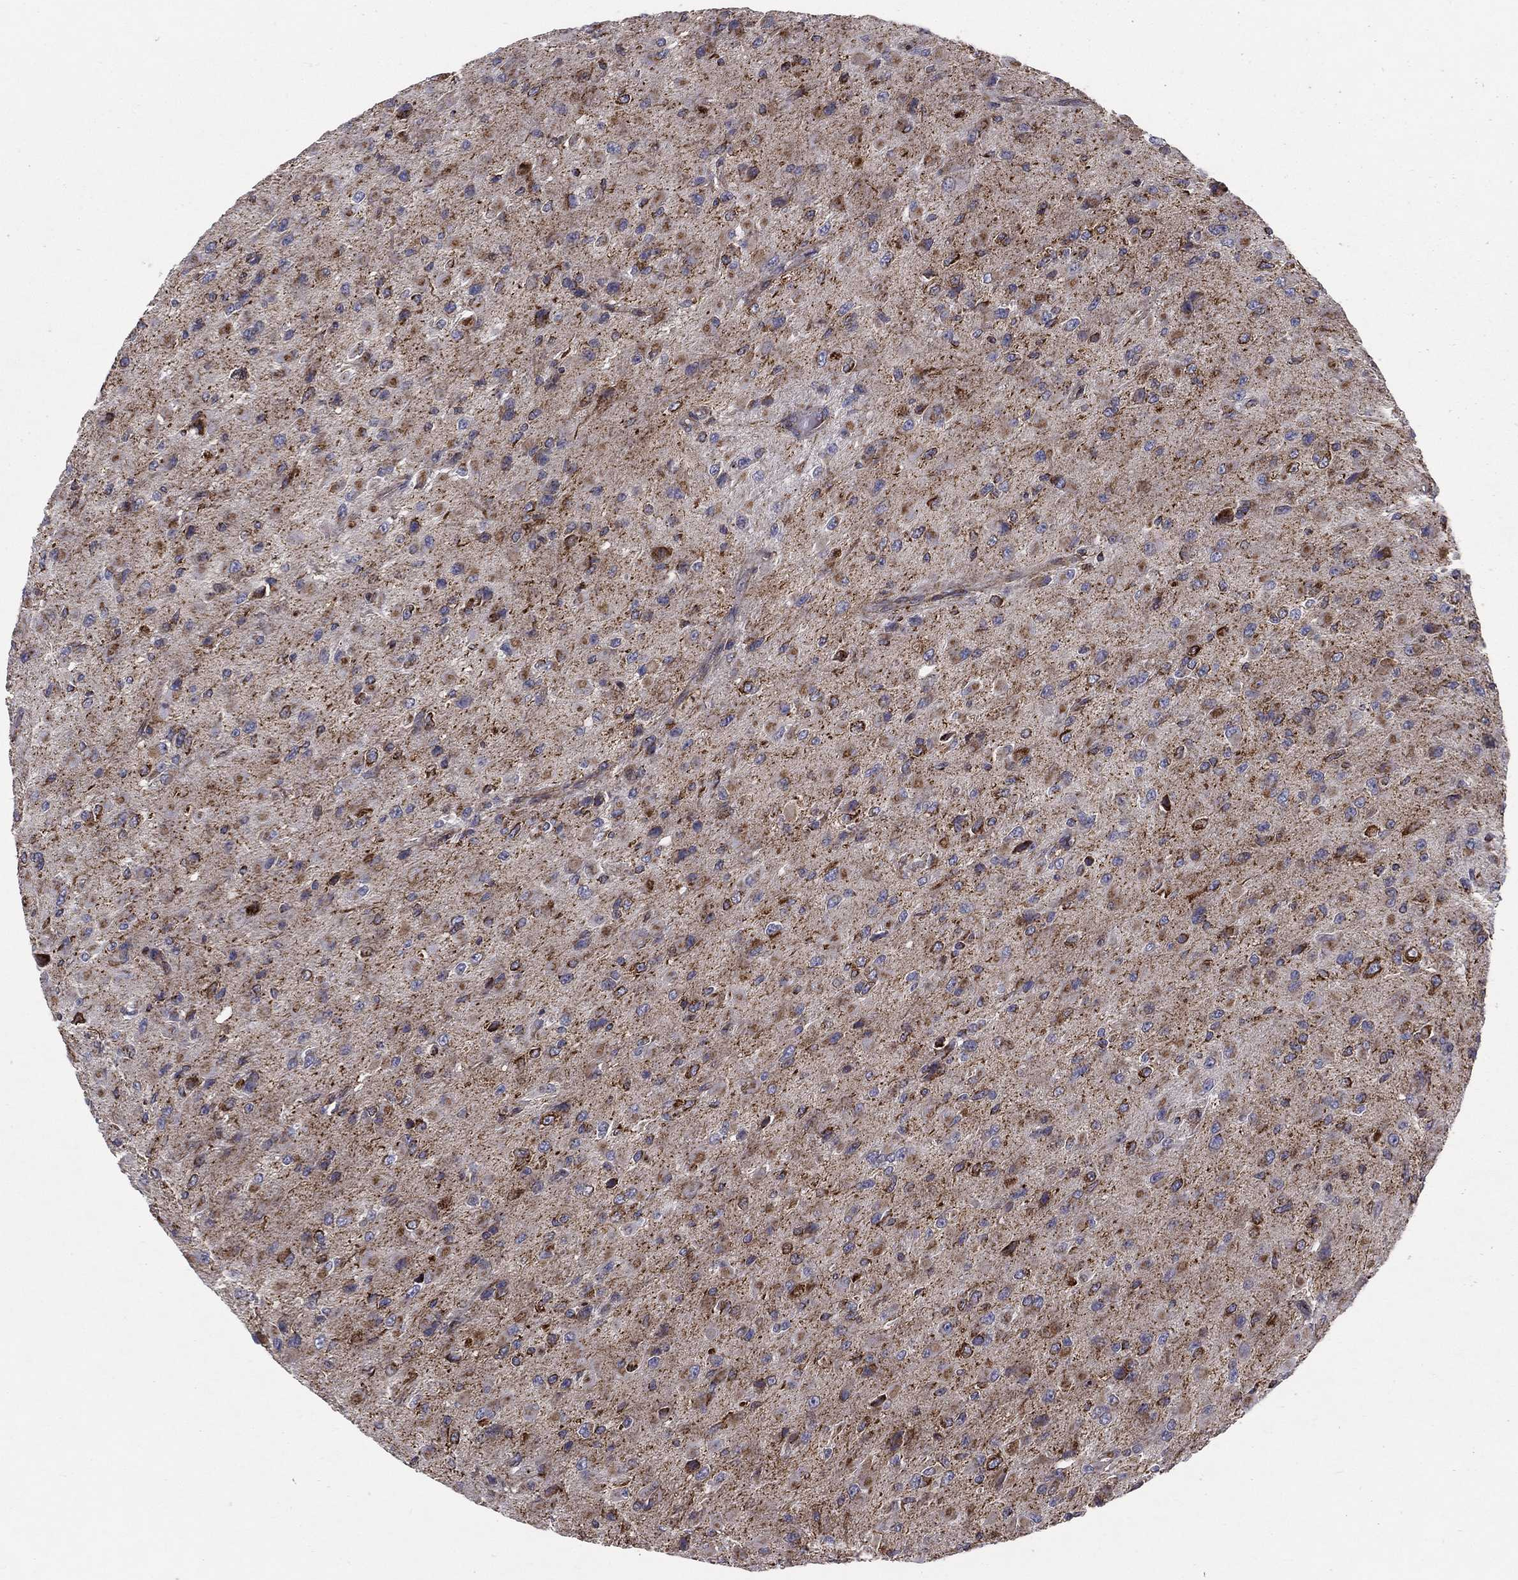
{"staining": {"intensity": "moderate", "quantity": ">75%", "location": "cytoplasmic/membranous"}, "tissue": "glioma", "cell_type": "Tumor cells", "image_type": "cancer", "snomed": [{"axis": "morphology", "description": "Glioma, malignant, High grade"}, {"axis": "topography", "description": "Cerebral cortex"}], "caption": "The image reveals a brown stain indicating the presence of a protein in the cytoplasmic/membranous of tumor cells in glioma.", "gene": "MT-CYB", "patient": {"sex": "male", "age": 35}}